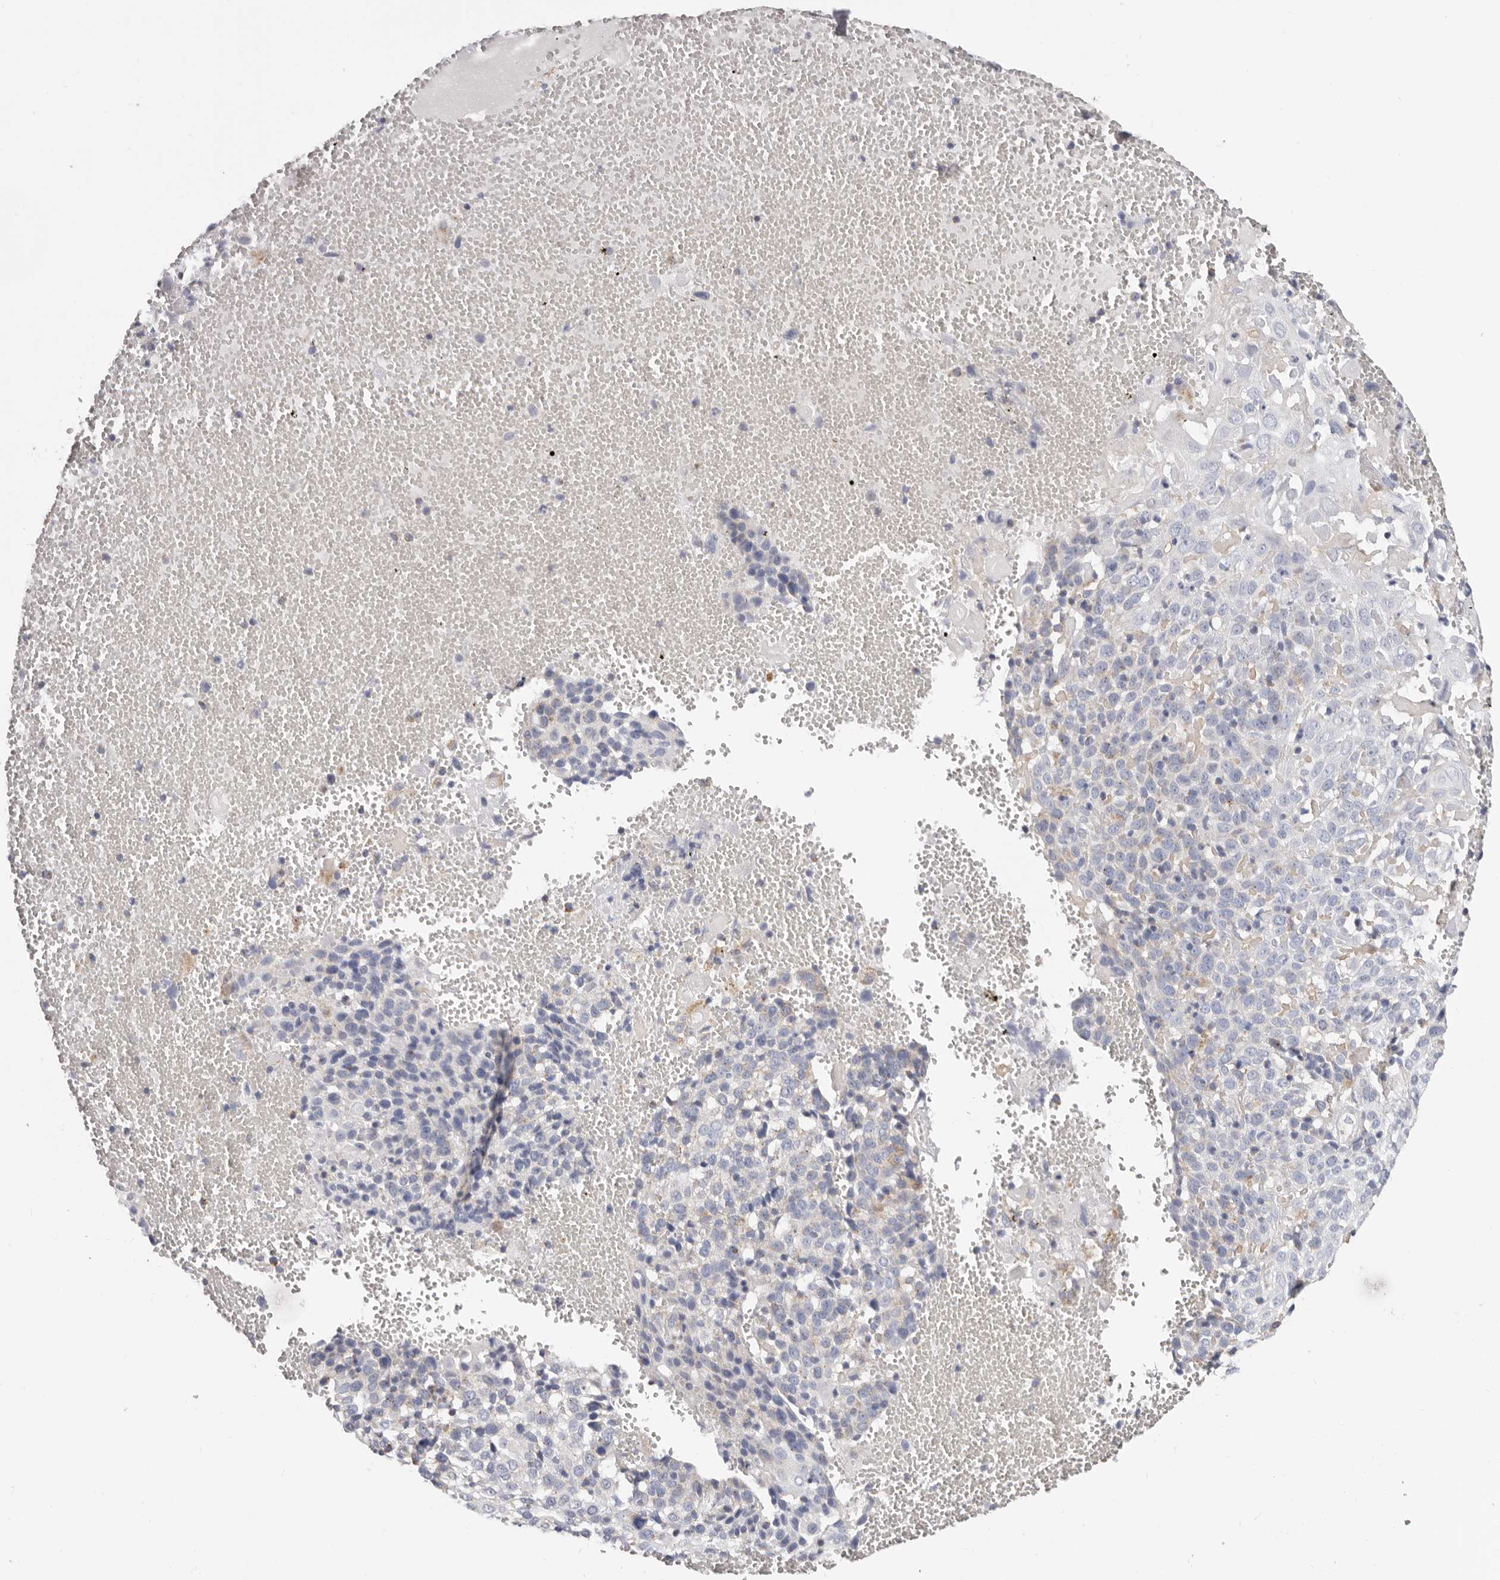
{"staining": {"intensity": "weak", "quantity": "<25%", "location": "cytoplasmic/membranous"}, "tissue": "cervical cancer", "cell_type": "Tumor cells", "image_type": "cancer", "snomed": [{"axis": "morphology", "description": "Squamous cell carcinoma, NOS"}, {"axis": "topography", "description": "Cervix"}], "caption": "Immunohistochemistry (IHC) image of human cervical cancer (squamous cell carcinoma) stained for a protein (brown), which exhibits no staining in tumor cells. (DAB IHC visualized using brightfield microscopy, high magnification).", "gene": "RSPO2", "patient": {"sex": "female", "age": 74}}